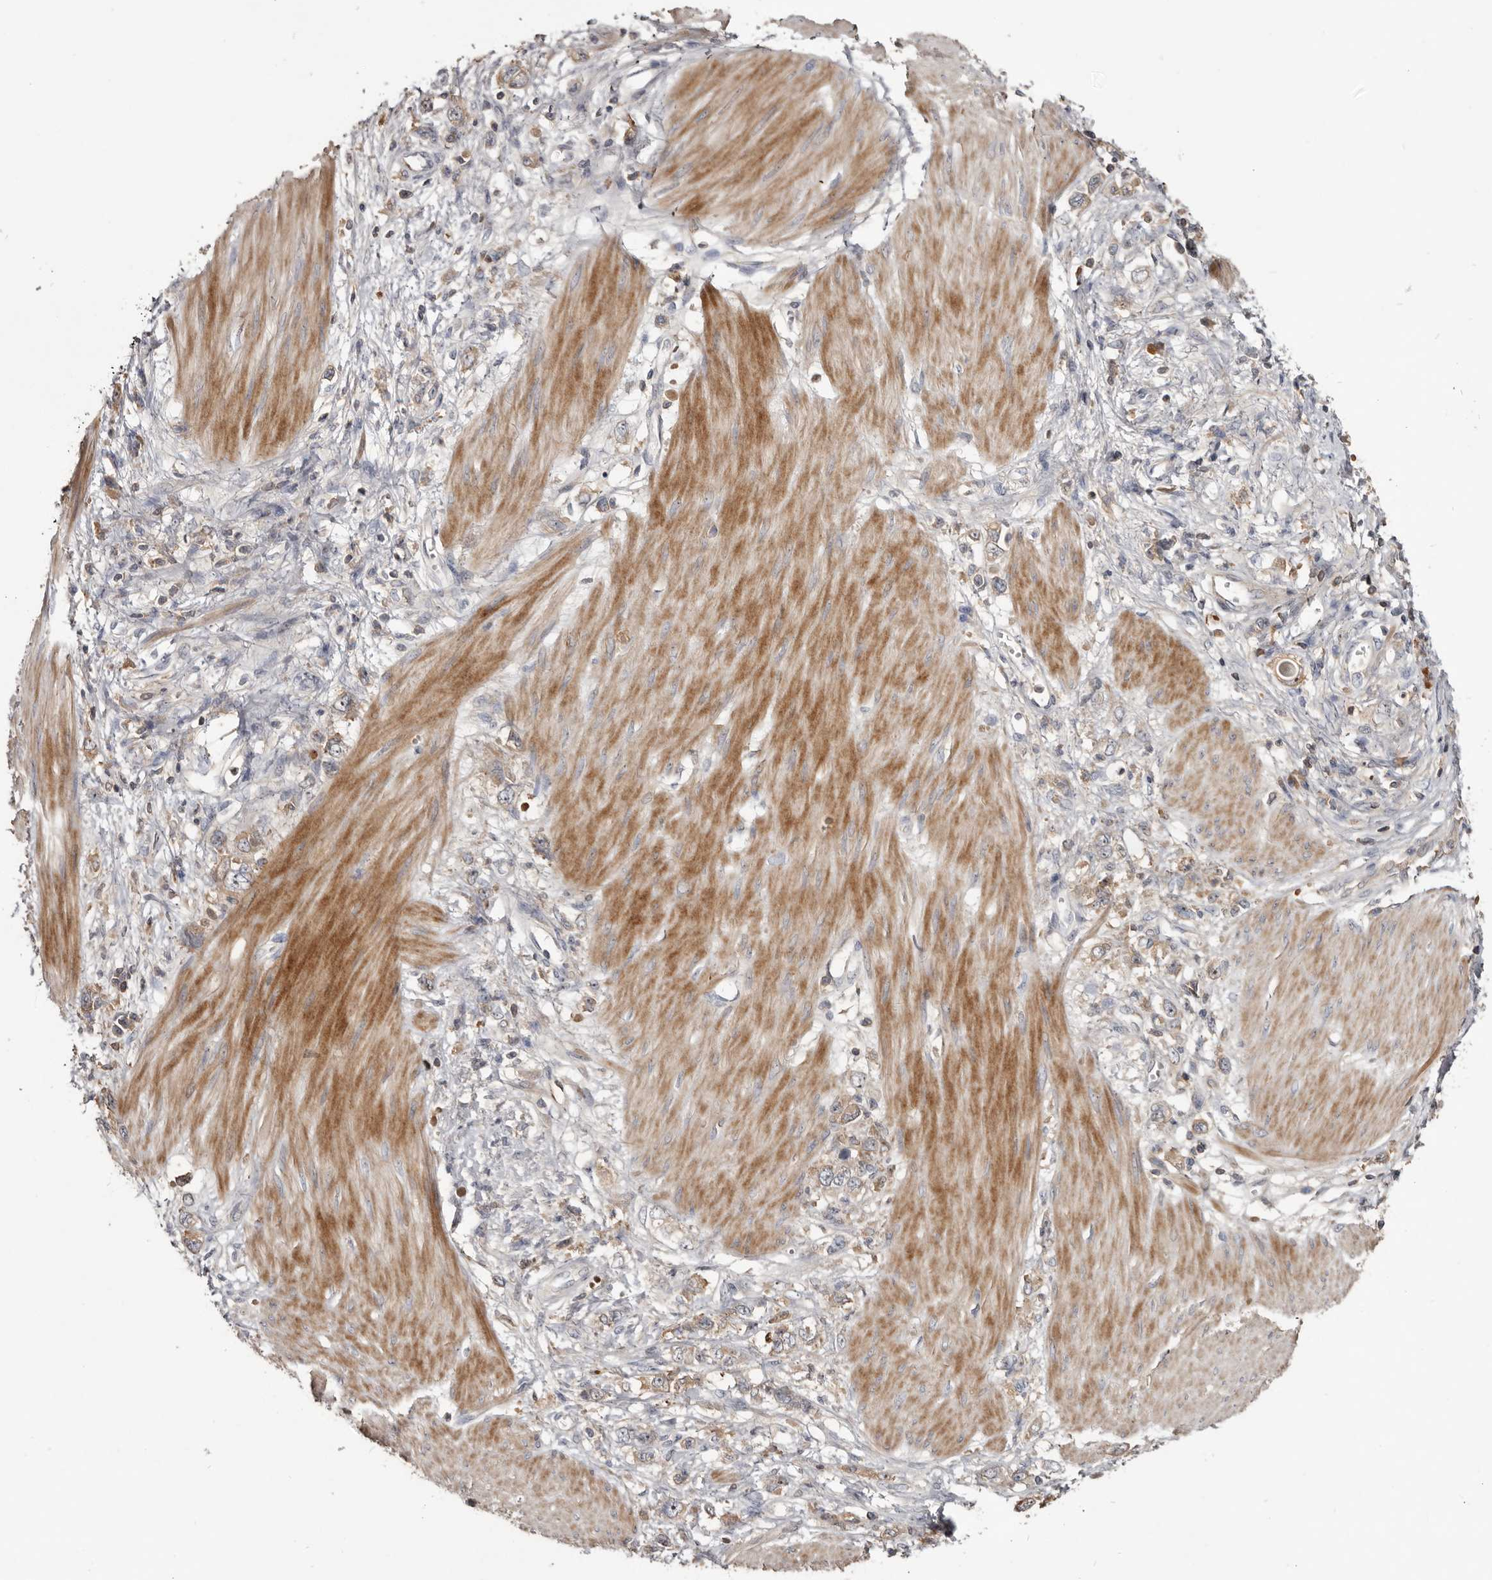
{"staining": {"intensity": "weak", "quantity": ">75%", "location": "cytoplasmic/membranous"}, "tissue": "stomach cancer", "cell_type": "Tumor cells", "image_type": "cancer", "snomed": [{"axis": "morphology", "description": "Adenocarcinoma, NOS"}, {"axis": "topography", "description": "Stomach"}], "caption": "DAB (3,3'-diaminobenzidine) immunohistochemical staining of adenocarcinoma (stomach) exhibits weak cytoplasmic/membranous protein positivity in approximately >75% of tumor cells. The staining is performed using DAB brown chromogen to label protein expression. The nuclei are counter-stained blue using hematoxylin.", "gene": "TTC39A", "patient": {"sex": "female", "age": 76}}